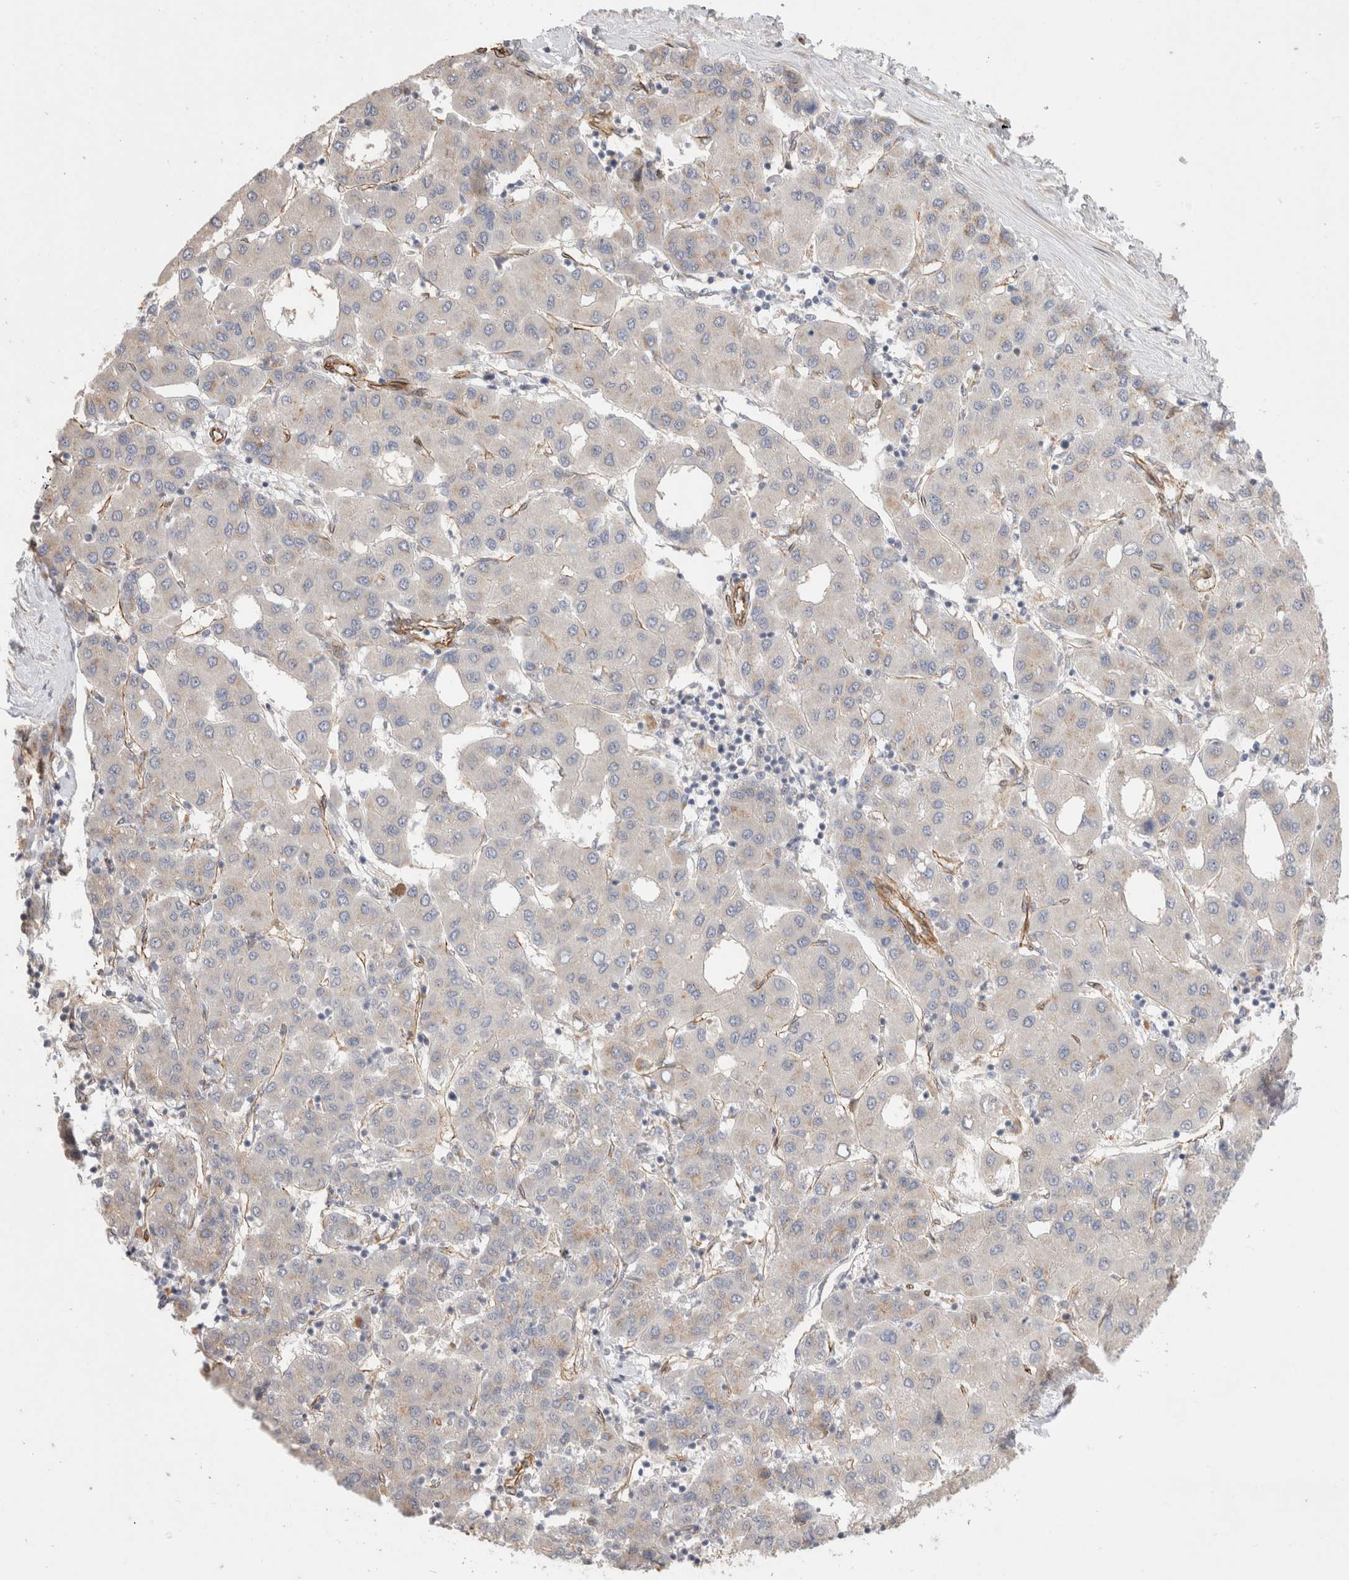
{"staining": {"intensity": "weak", "quantity": "<25%", "location": "cytoplasmic/membranous"}, "tissue": "liver cancer", "cell_type": "Tumor cells", "image_type": "cancer", "snomed": [{"axis": "morphology", "description": "Carcinoma, Hepatocellular, NOS"}, {"axis": "topography", "description": "Liver"}], "caption": "This image is of liver cancer stained with immunohistochemistry (IHC) to label a protein in brown with the nuclei are counter-stained blue. There is no staining in tumor cells.", "gene": "CAAP1", "patient": {"sex": "male", "age": 65}}